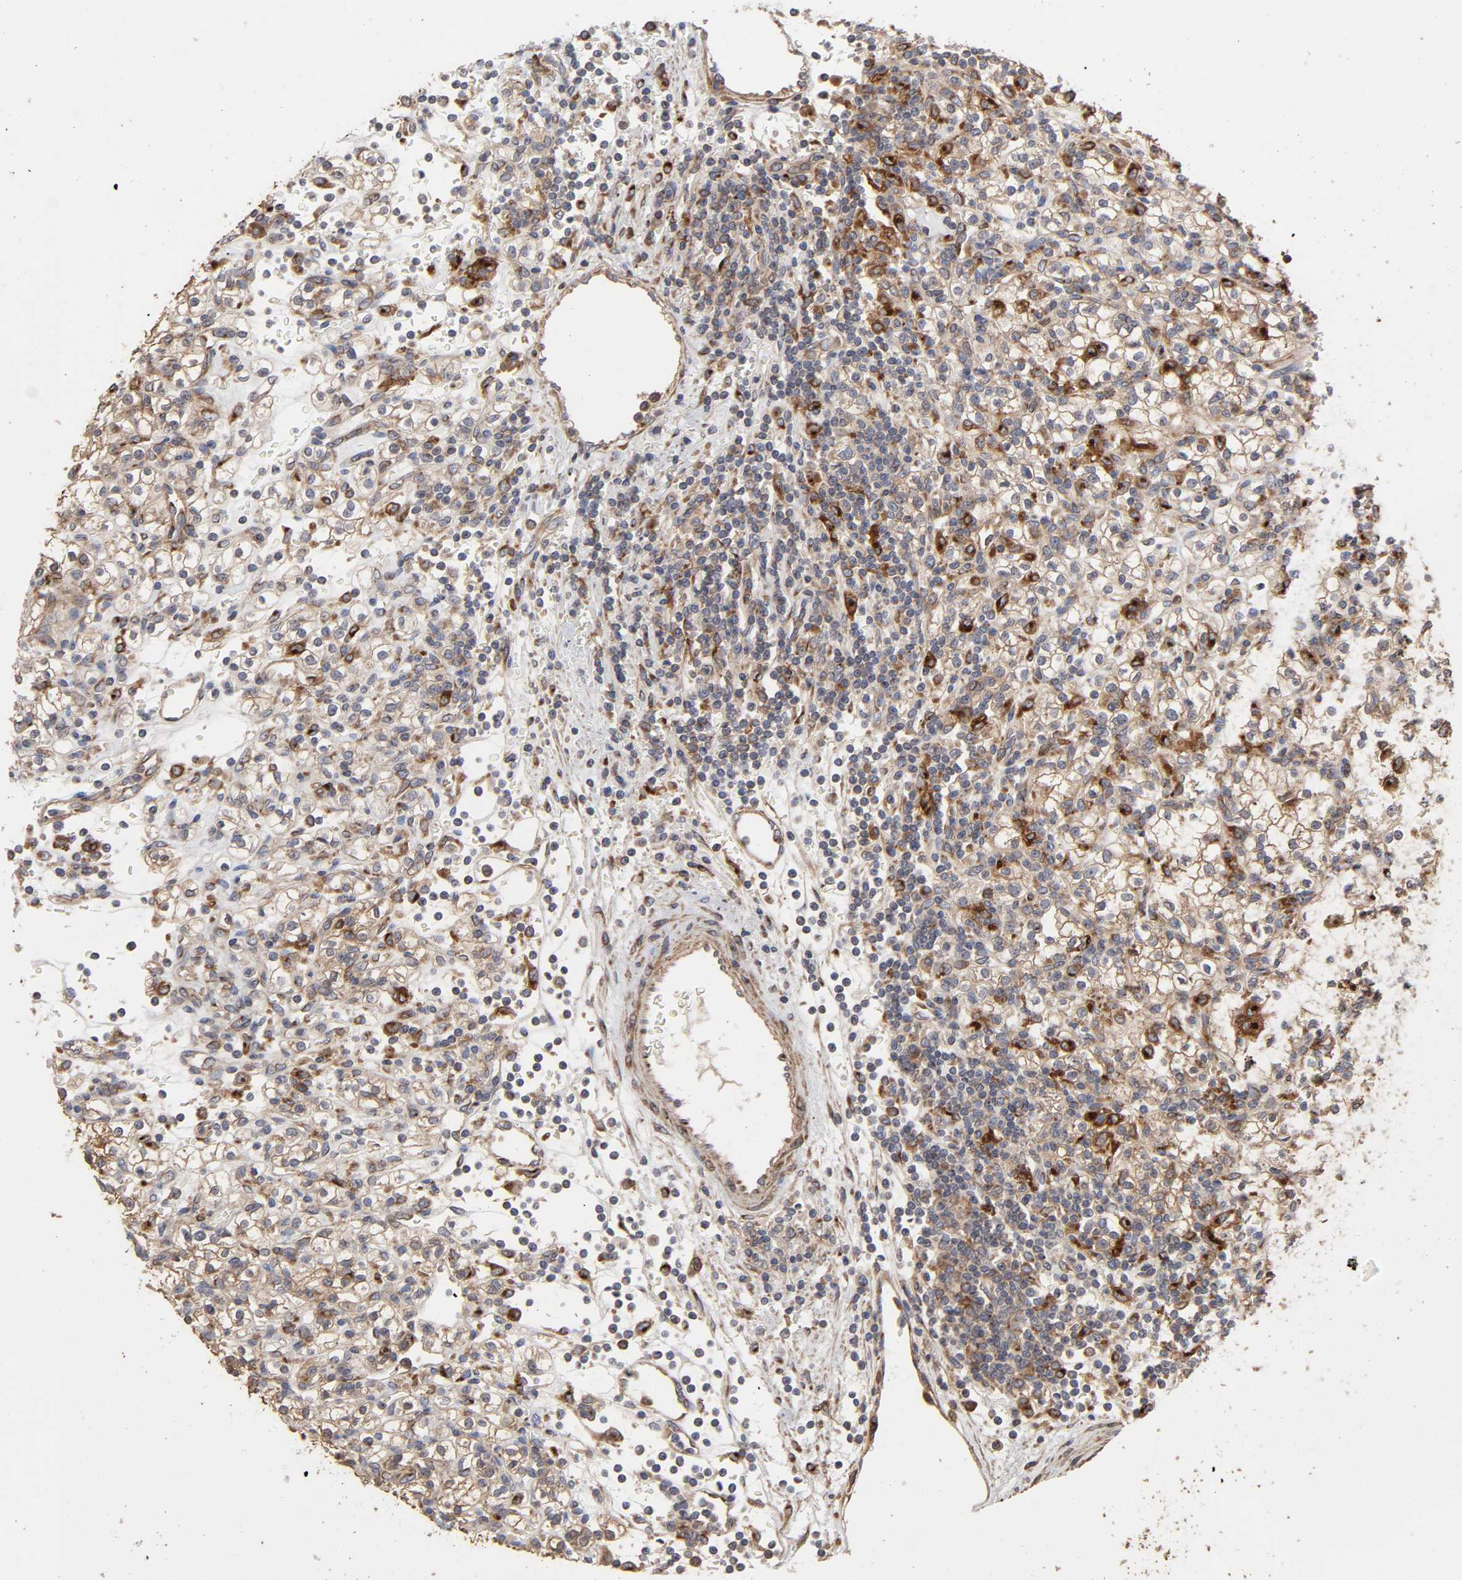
{"staining": {"intensity": "moderate", "quantity": ">75%", "location": "cytoplasmic/membranous"}, "tissue": "renal cancer", "cell_type": "Tumor cells", "image_type": "cancer", "snomed": [{"axis": "morphology", "description": "Normal tissue, NOS"}, {"axis": "morphology", "description": "Adenocarcinoma, NOS"}, {"axis": "topography", "description": "Kidney"}], "caption": "A photomicrograph showing moderate cytoplasmic/membranous positivity in about >75% of tumor cells in adenocarcinoma (renal), as visualized by brown immunohistochemical staining.", "gene": "GNPTG", "patient": {"sex": "female", "age": 55}}